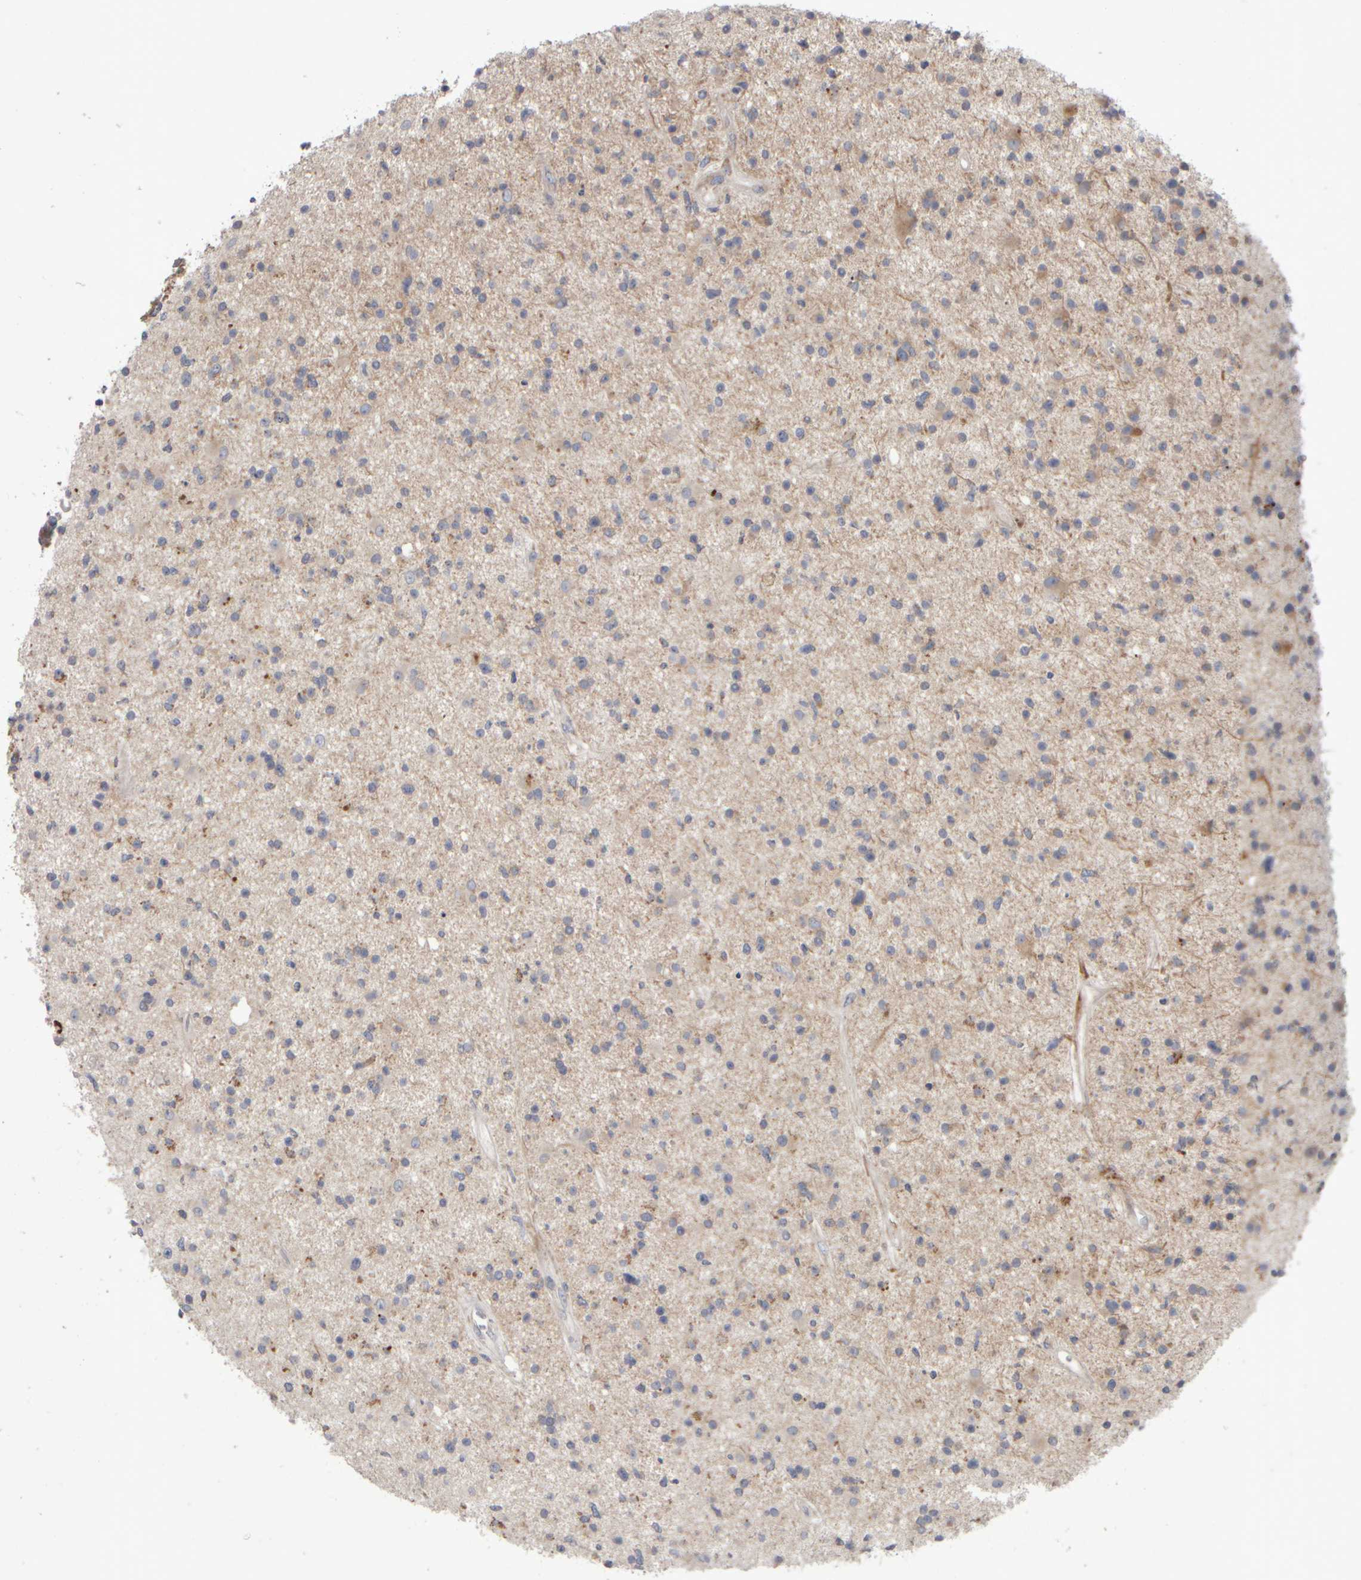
{"staining": {"intensity": "weak", "quantity": "<25%", "location": "cytoplasmic/membranous"}, "tissue": "glioma", "cell_type": "Tumor cells", "image_type": "cancer", "snomed": [{"axis": "morphology", "description": "Glioma, malignant, High grade"}, {"axis": "topography", "description": "Brain"}], "caption": "Tumor cells show no significant protein staining in glioma.", "gene": "SCO1", "patient": {"sex": "male", "age": 33}}